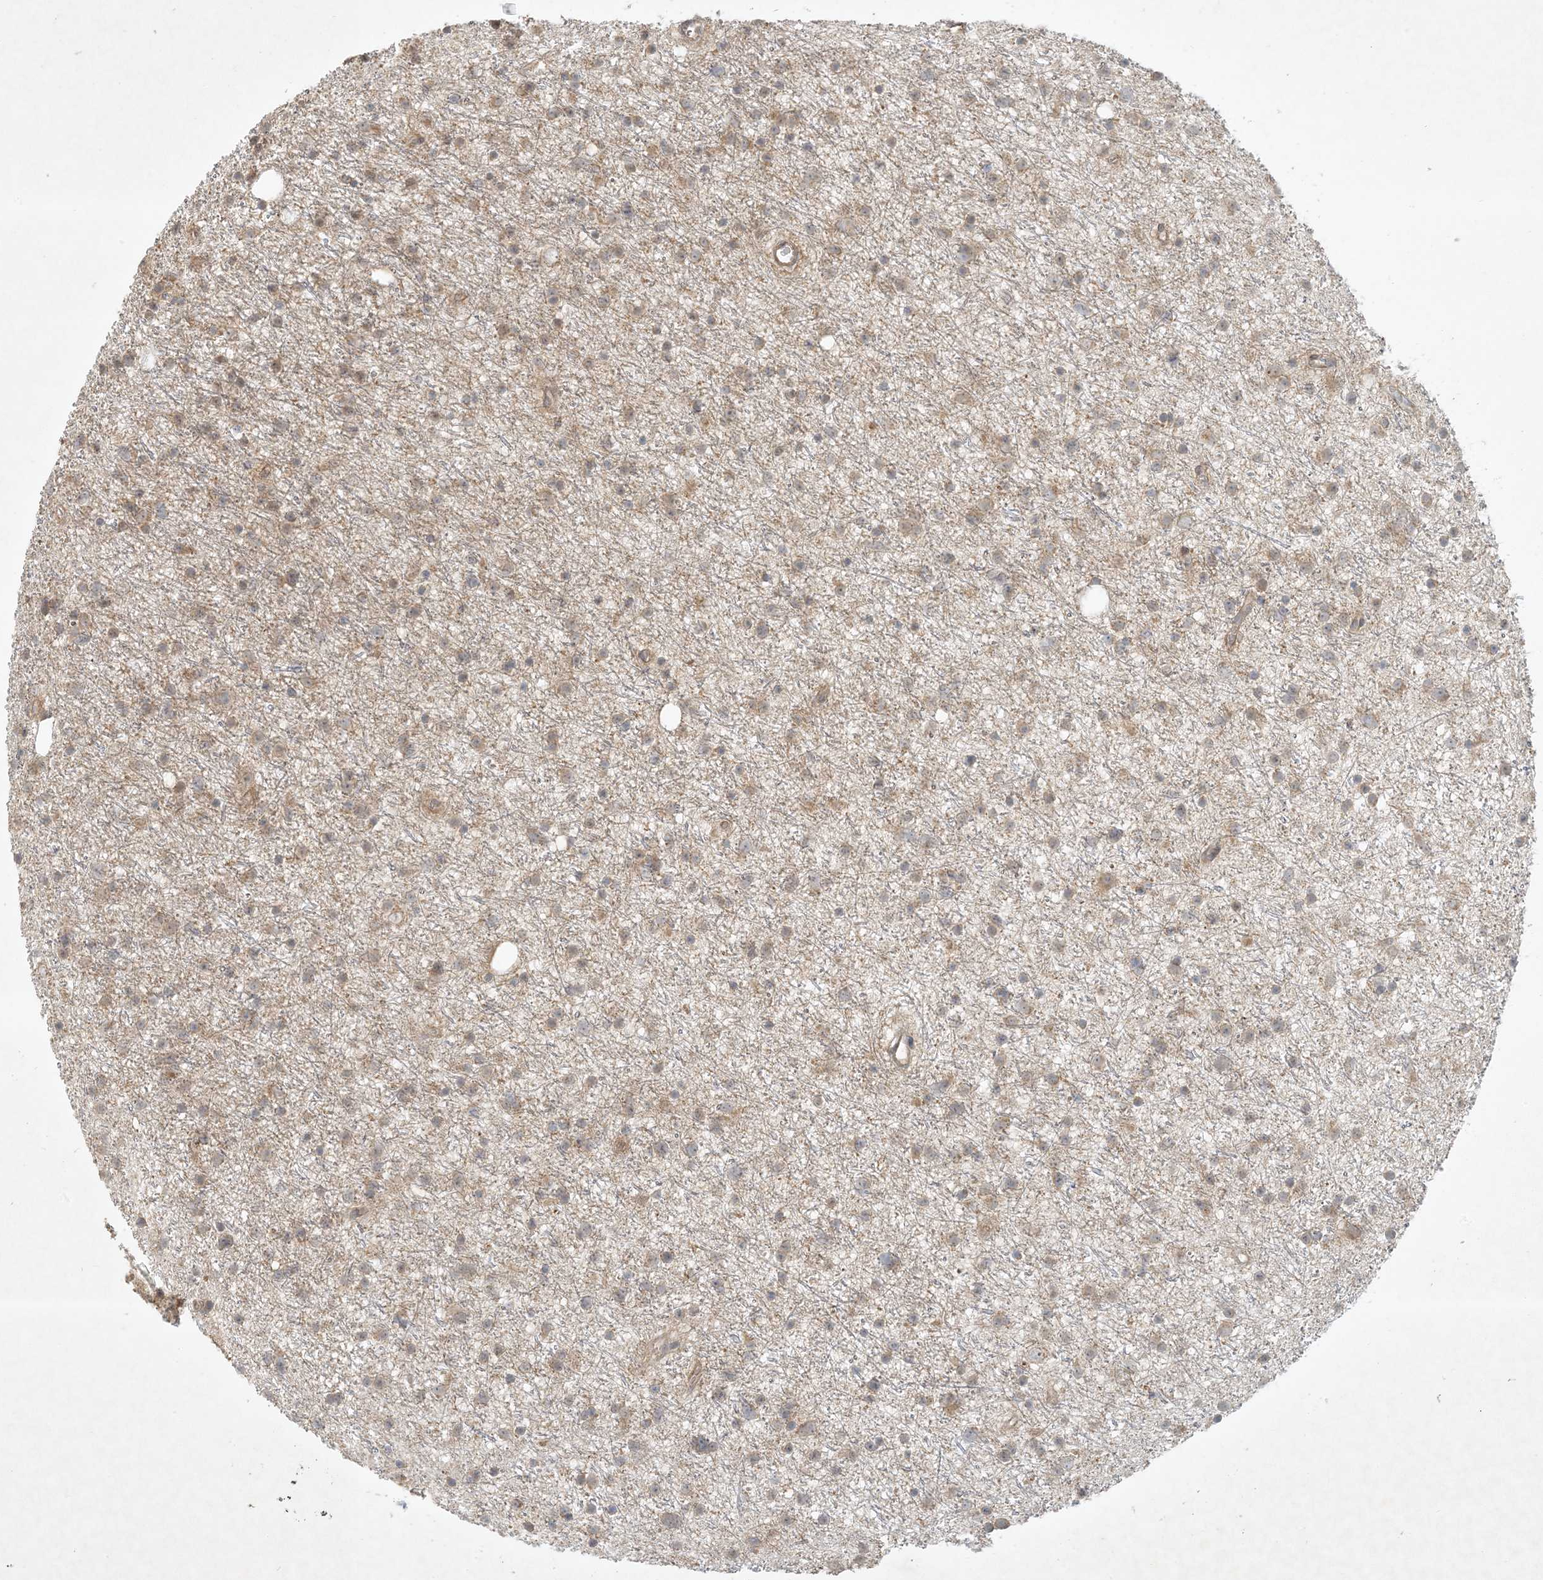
{"staining": {"intensity": "weak", "quantity": "25%-75%", "location": "cytoplasmic/membranous"}, "tissue": "glioma", "cell_type": "Tumor cells", "image_type": "cancer", "snomed": [{"axis": "morphology", "description": "Glioma, malignant, Low grade"}, {"axis": "topography", "description": "Cerebral cortex"}], "caption": "Tumor cells show low levels of weak cytoplasmic/membranous staining in approximately 25%-75% of cells in malignant glioma (low-grade).", "gene": "BCORL1", "patient": {"sex": "female", "age": 39}}